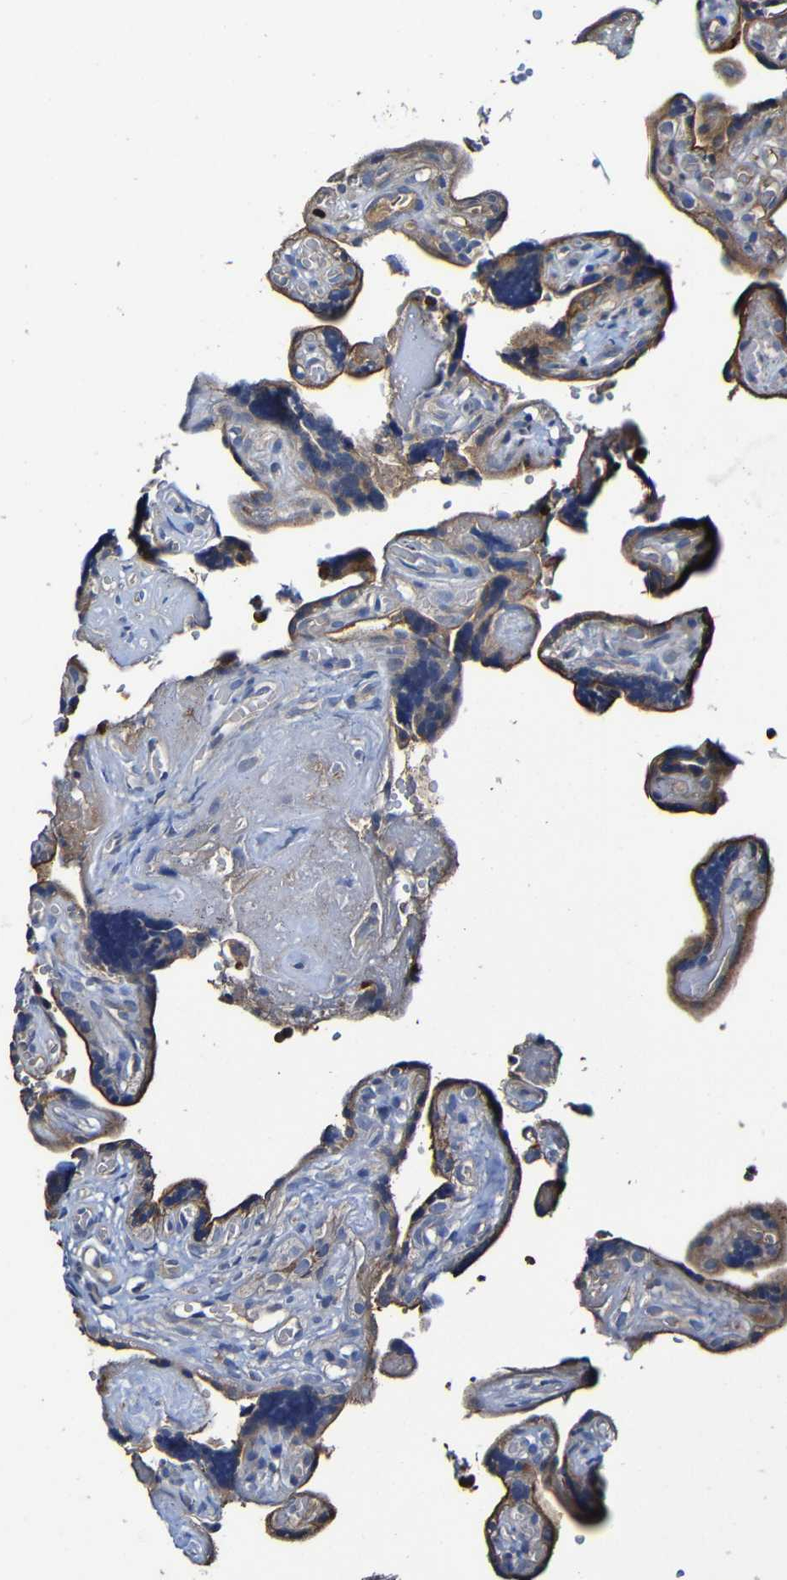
{"staining": {"intensity": "moderate", "quantity": ">75%", "location": "cytoplasmic/membranous"}, "tissue": "placenta", "cell_type": "Decidual cells", "image_type": "normal", "snomed": [{"axis": "morphology", "description": "Normal tissue, NOS"}, {"axis": "topography", "description": "Placenta"}], "caption": "Immunohistochemistry (IHC) micrograph of unremarkable human placenta stained for a protein (brown), which exhibits medium levels of moderate cytoplasmic/membranous expression in approximately >75% of decidual cells.", "gene": "ADAM15", "patient": {"sex": "female", "age": 30}}